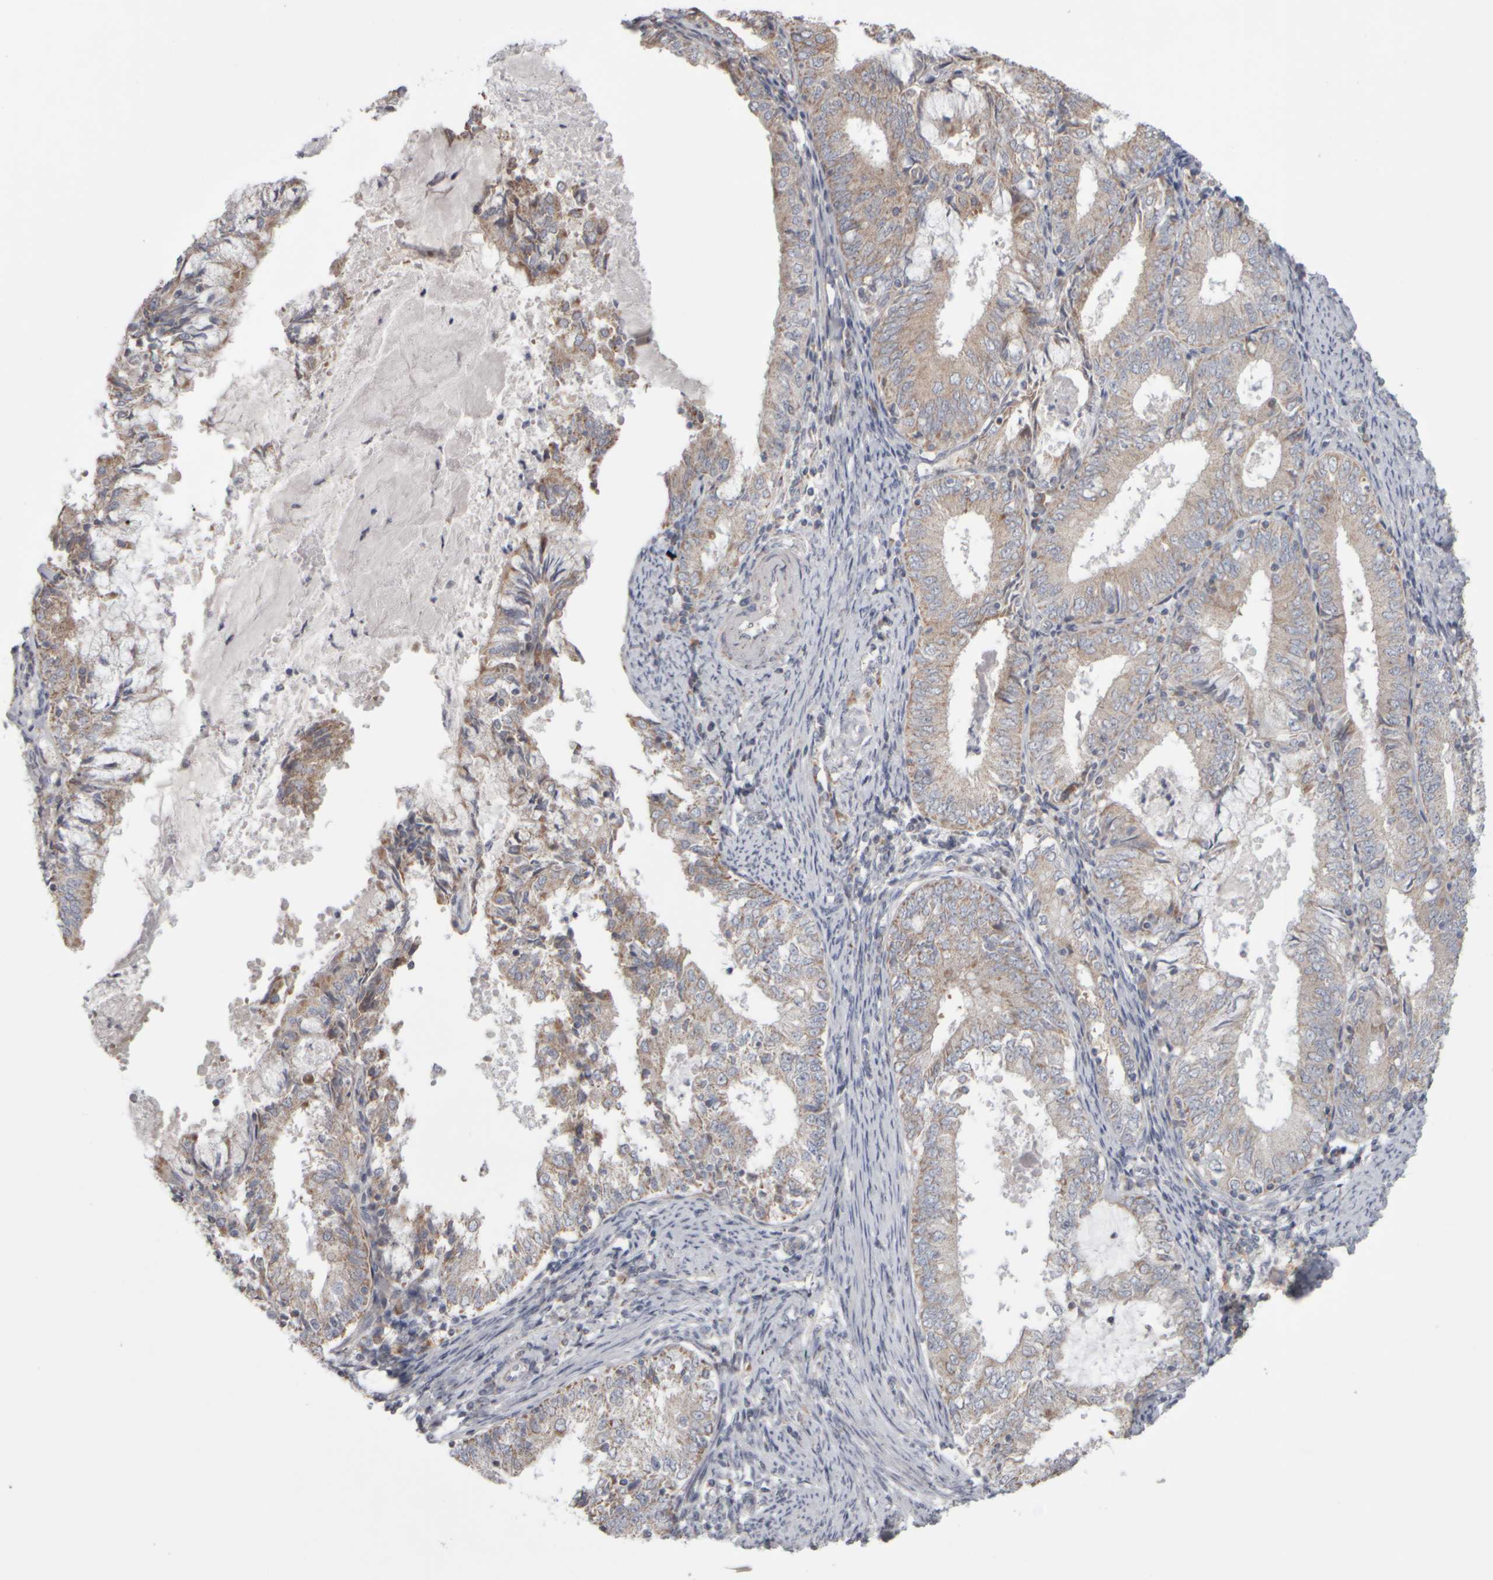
{"staining": {"intensity": "weak", "quantity": "25%-75%", "location": "cytoplasmic/membranous"}, "tissue": "endometrial cancer", "cell_type": "Tumor cells", "image_type": "cancer", "snomed": [{"axis": "morphology", "description": "Adenocarcinoma, NOS"}, {"axis": "topography", "description": "Endometrium"}], "caption": "Immunohistochemical staining of endometrial adenocarcinoma displays low levels of weak cytoplasmic/membranous protein staining in about 25%-75% of tumor cells. The staining was performed using DAB, with brown indicating positive protein expression. Nuclei are stained blue with hematoxylin.", "gene": "SCO1", "patient": {"sex": "female", "age": 57}}